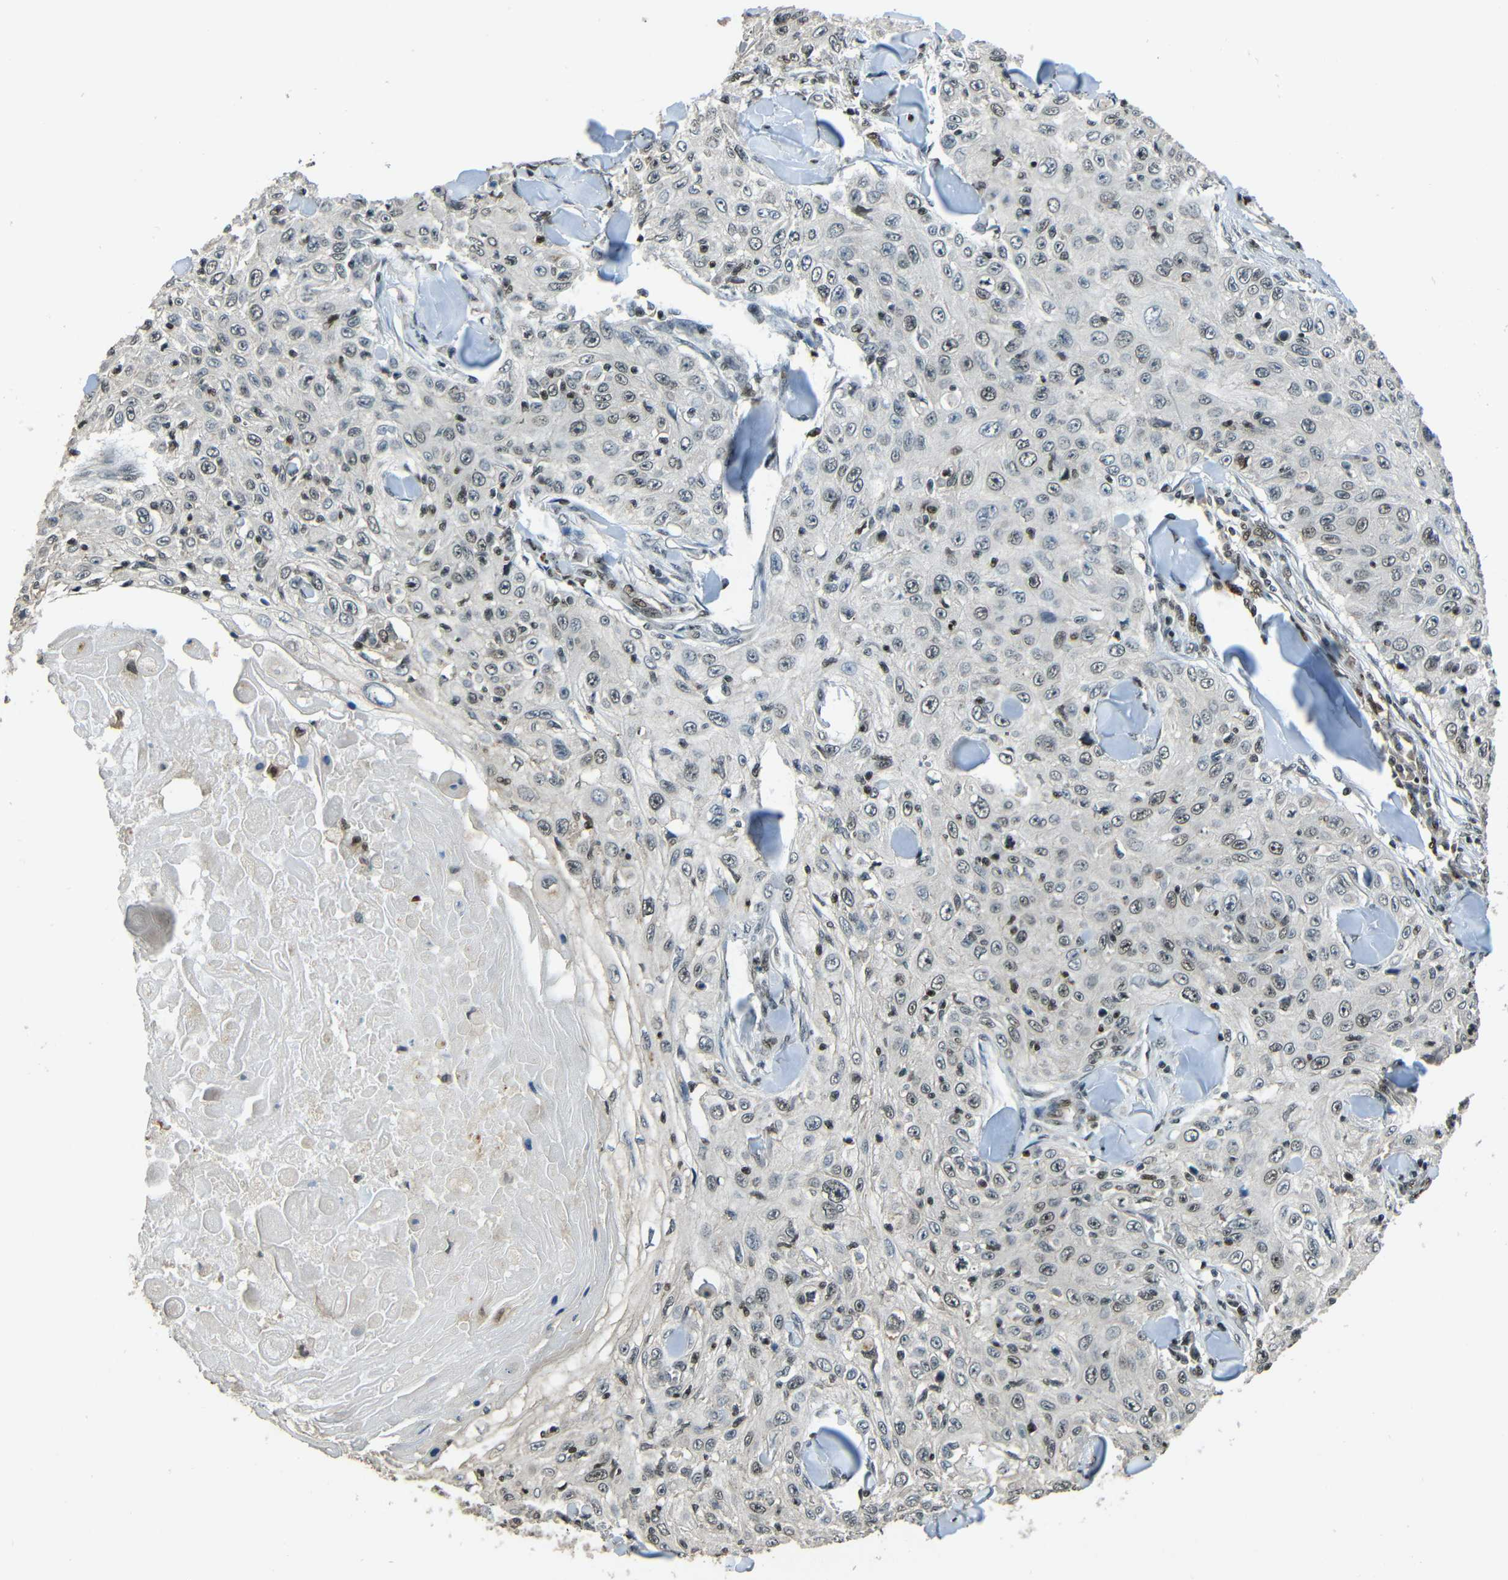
{"staining": {"intensity": "negative", "quantity": "none", "location": "none"}, "tissue": "skin cancer", "cell_type": "Tumor cells", "image_type": "cancer", "snomed": [{"axis": "morphology", "description": "Squamous cell carcinoma, NOS"}, {"axis": "topography", "description": "Skin"}], "caption": "Tumor cells show no significant protein expression in skin cancer.", "gene": "PSIP1", "patient": {"sex": "male", "age": 86}}